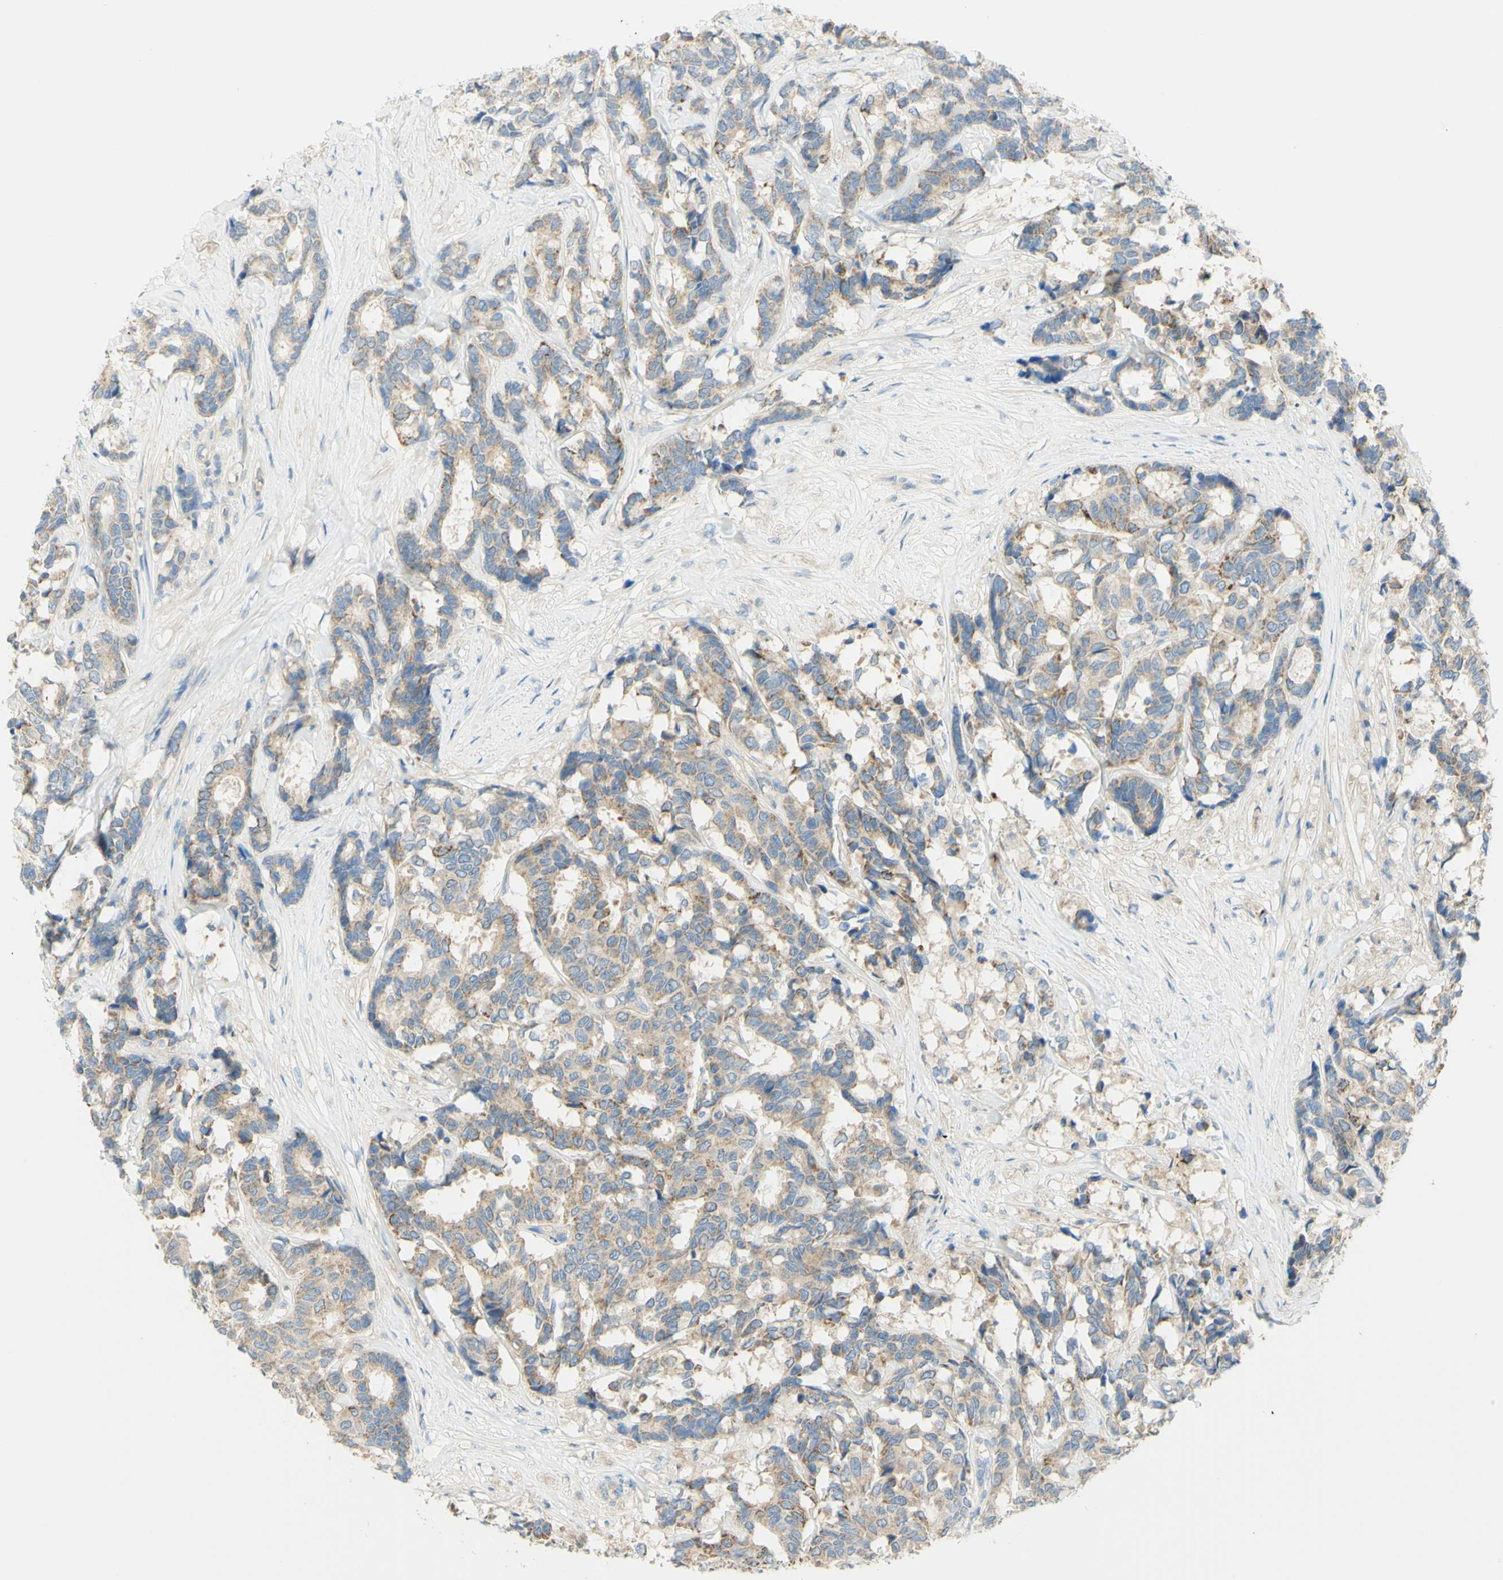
{"staining": {"intensity": "moderate", "quantity": "25%-75%", "location": "cytoplasmic/membranous"}, "tissue": "breast cancer", "cell_type": "Tumor cells", "image_type": "cancer", "snomed": [{"axis": "morphology", "description": "Duct carcinoma"}, {"axis": "topography", "description": "Breast"}], "caption": "Protein staining demonstrates moderate cytoplasmic/membranous expression in approximately 25%-75% of tumor cells in infiltrating ductal carcinoma (breast).", "gene": "GCNT3", "patient": {"sex": "female", "age": 87}}